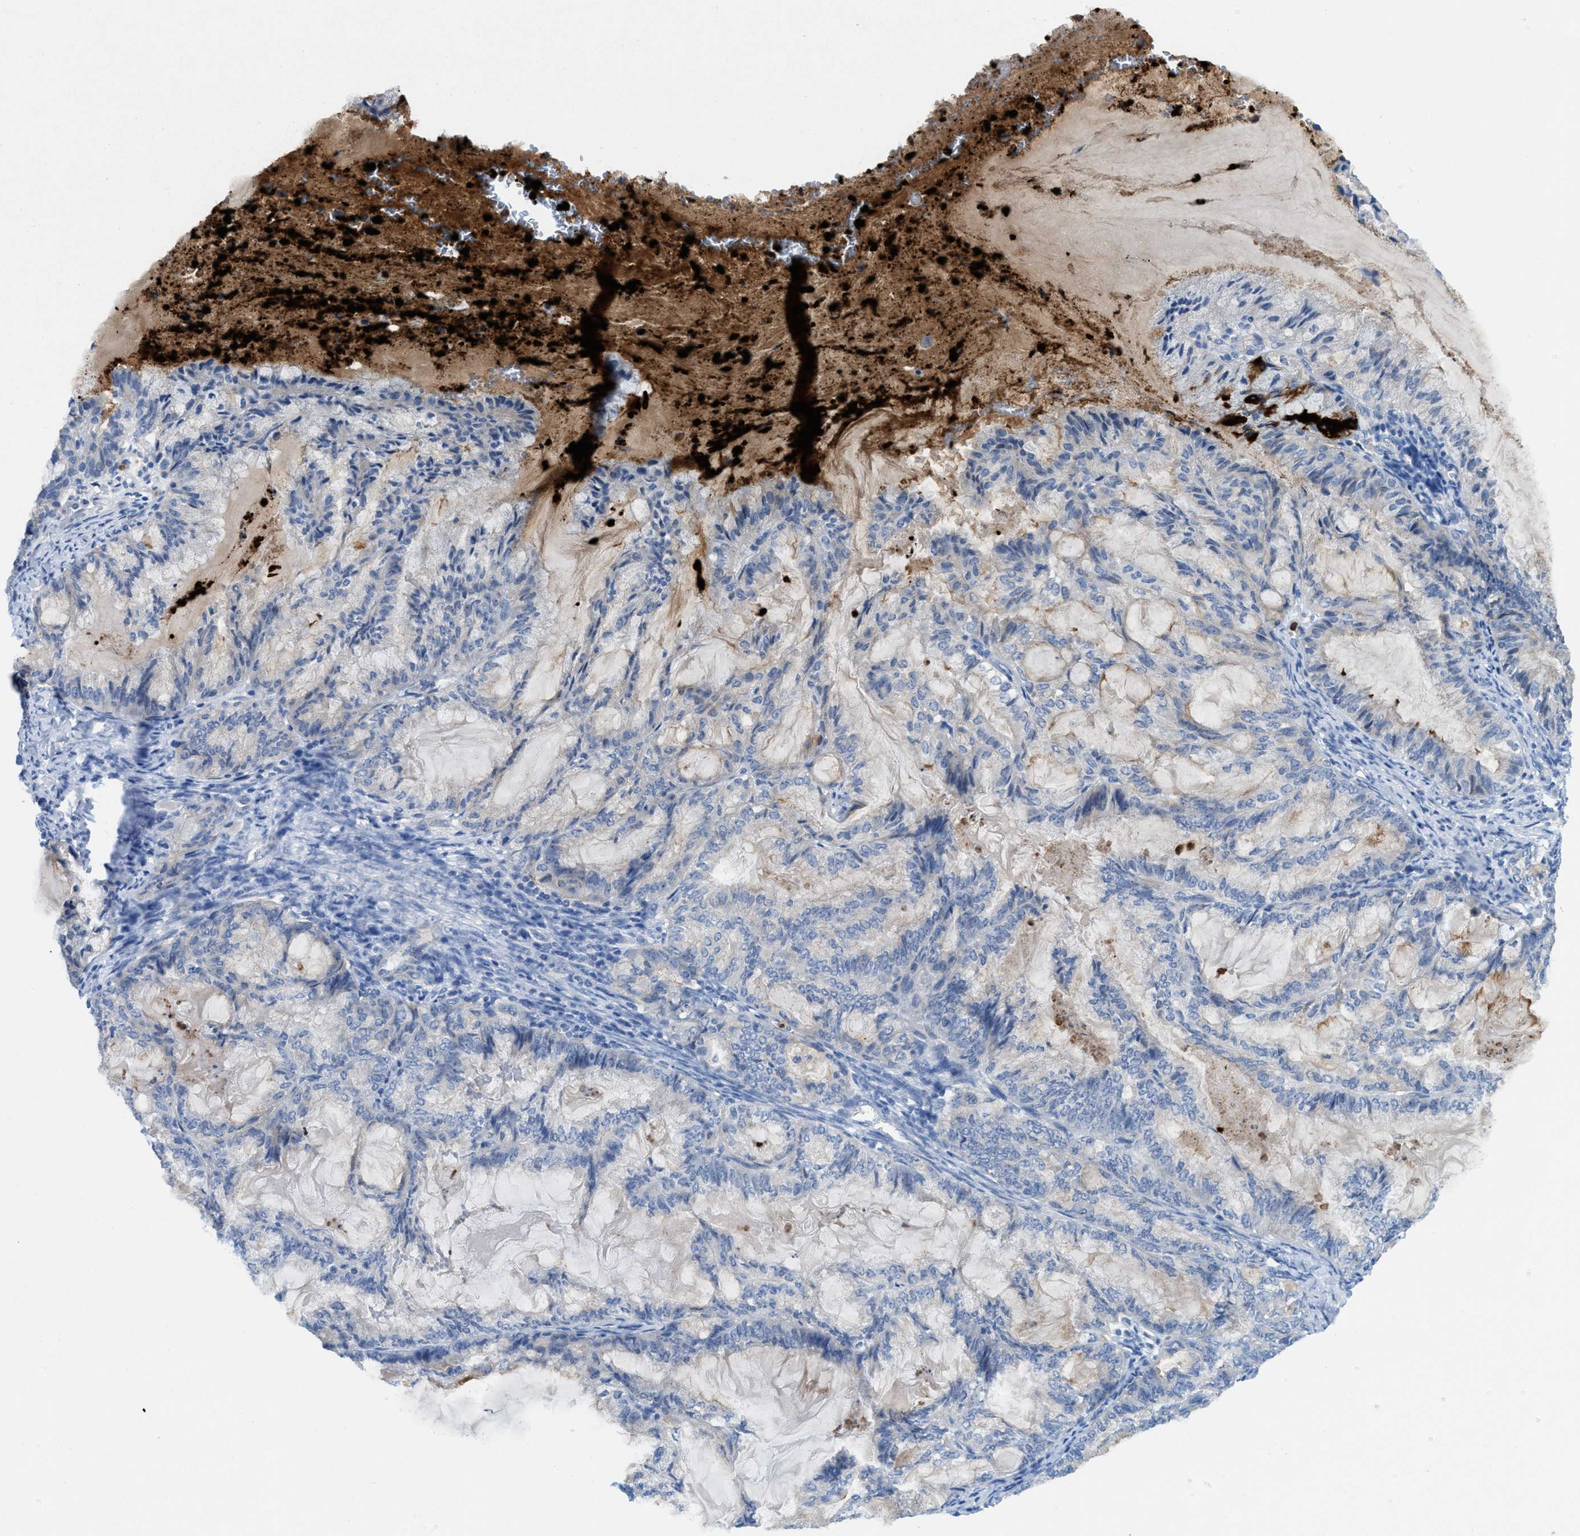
{"staining": {"intensity": "moderate", "quantity": "<25%", "location": "cytoplasmic/membranous"}, "tissue": "endometrial cancer", "cell_type": "Tumor cells", "image_type": "cancer", "snomed": [{"axis": "morphology", "description": "Adenocarcinoma, NOS"}, {"axis": "topography", "description": "Endometrium"}], "caption": "Immunohistochemical staining of endometrial adenocarcinoma exhibits moderate cytoplasmic/membranous protein positivity in approximately <25% of tumor cells.", "gene": "CMTM1", "patient": {"sex": "female", "age": 86}}